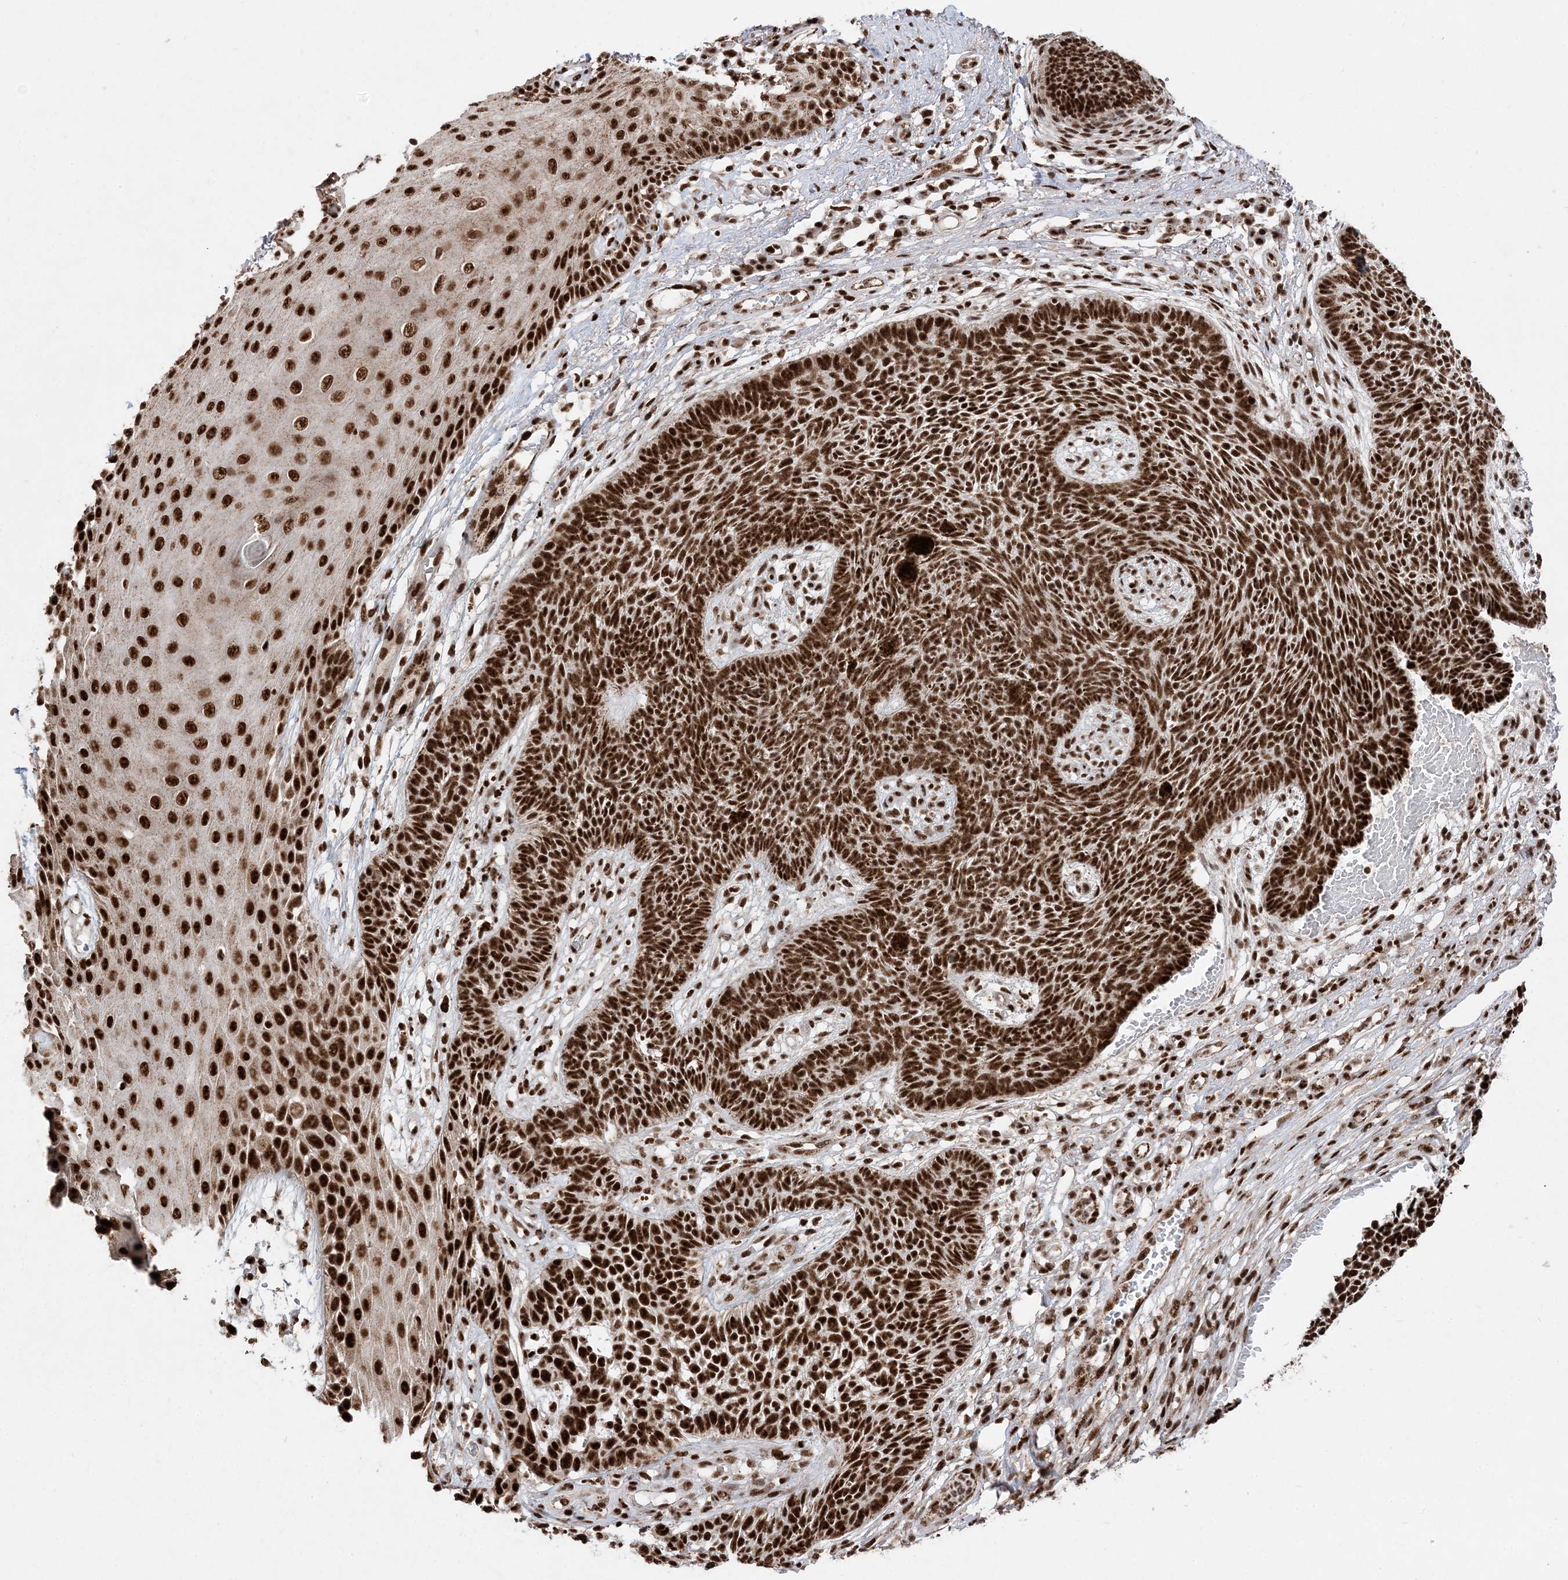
{"staining": {"intensity": "strong", "quantity": ">75%", "location": "nuclear"}, "tissue": "skin cancer", "cell_type": "Tumor cells", "image_type": "cancer", "snomed": [{"axis": "morphology", "description": "Basal cell carcinoma"}, {"axis": "topography", "description": "Skin"}], "caption": "This photomicrograph exhibits IHC staining of skin basal cell carcinoma, with high strong nuclear positivity in about >75% of tumor cells.", "gene": "RBM17", "patient": {"sex": "female", "age": 84}}